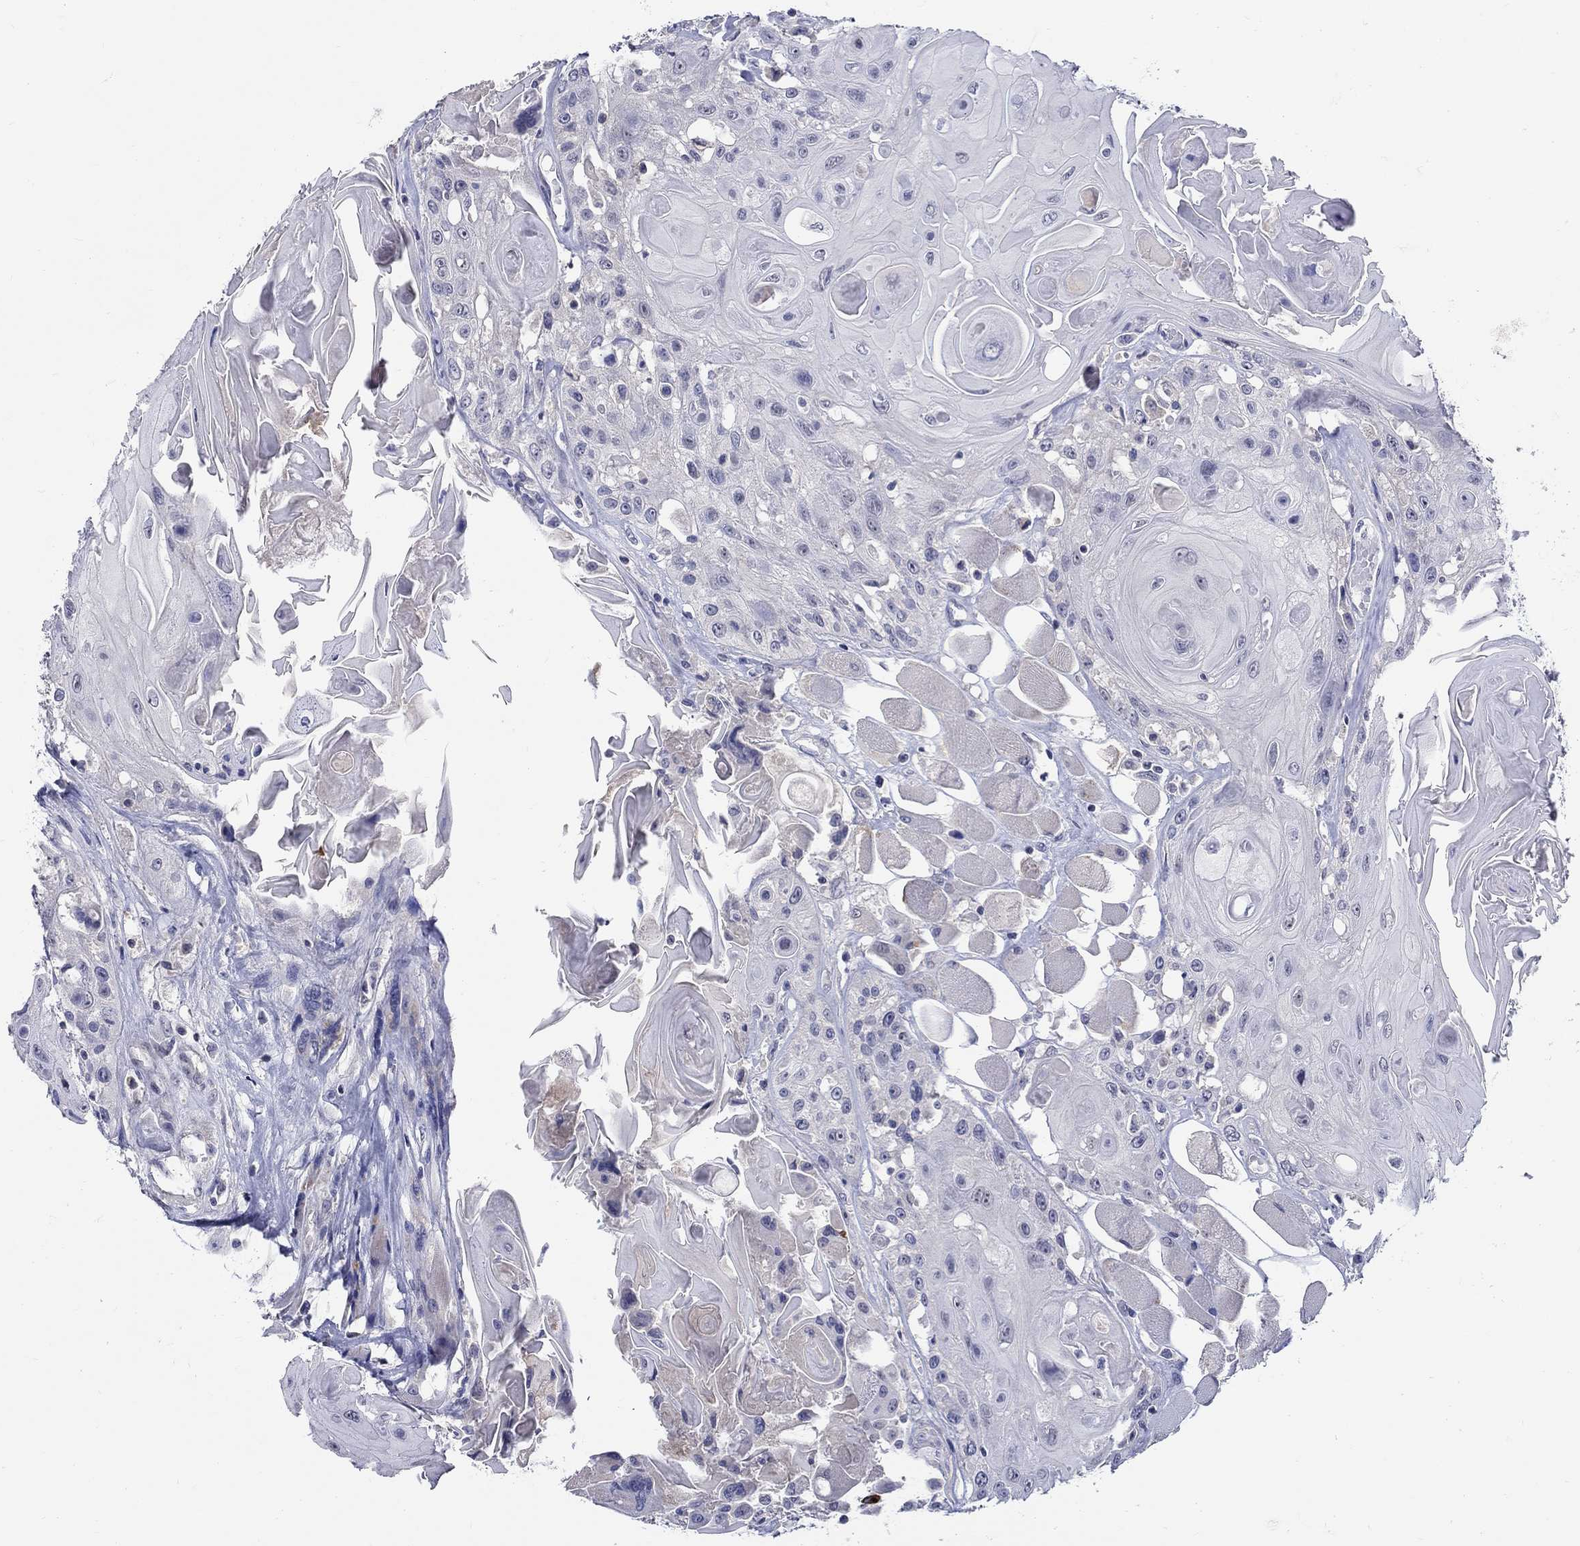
{"staining": {"intensity": "negative", "quantity": "none", "location": "none"}, "tissue": "head and neck cancer", "cell_type": "Tumor cells", "image_type": "cancer", "snomed": [{"axis": "morphology", "description": "Squamous cell carcinoma, NOS"}, {"axis": "topography", "description": "Head-Neck"}], "caption": "Squamous cell carcinoma (head and neck) stained for a protein using IHC demonstrates no expression tumor cells.", "gene": "SLC30A3", "patient": {"sex": "female", "age": 59}}